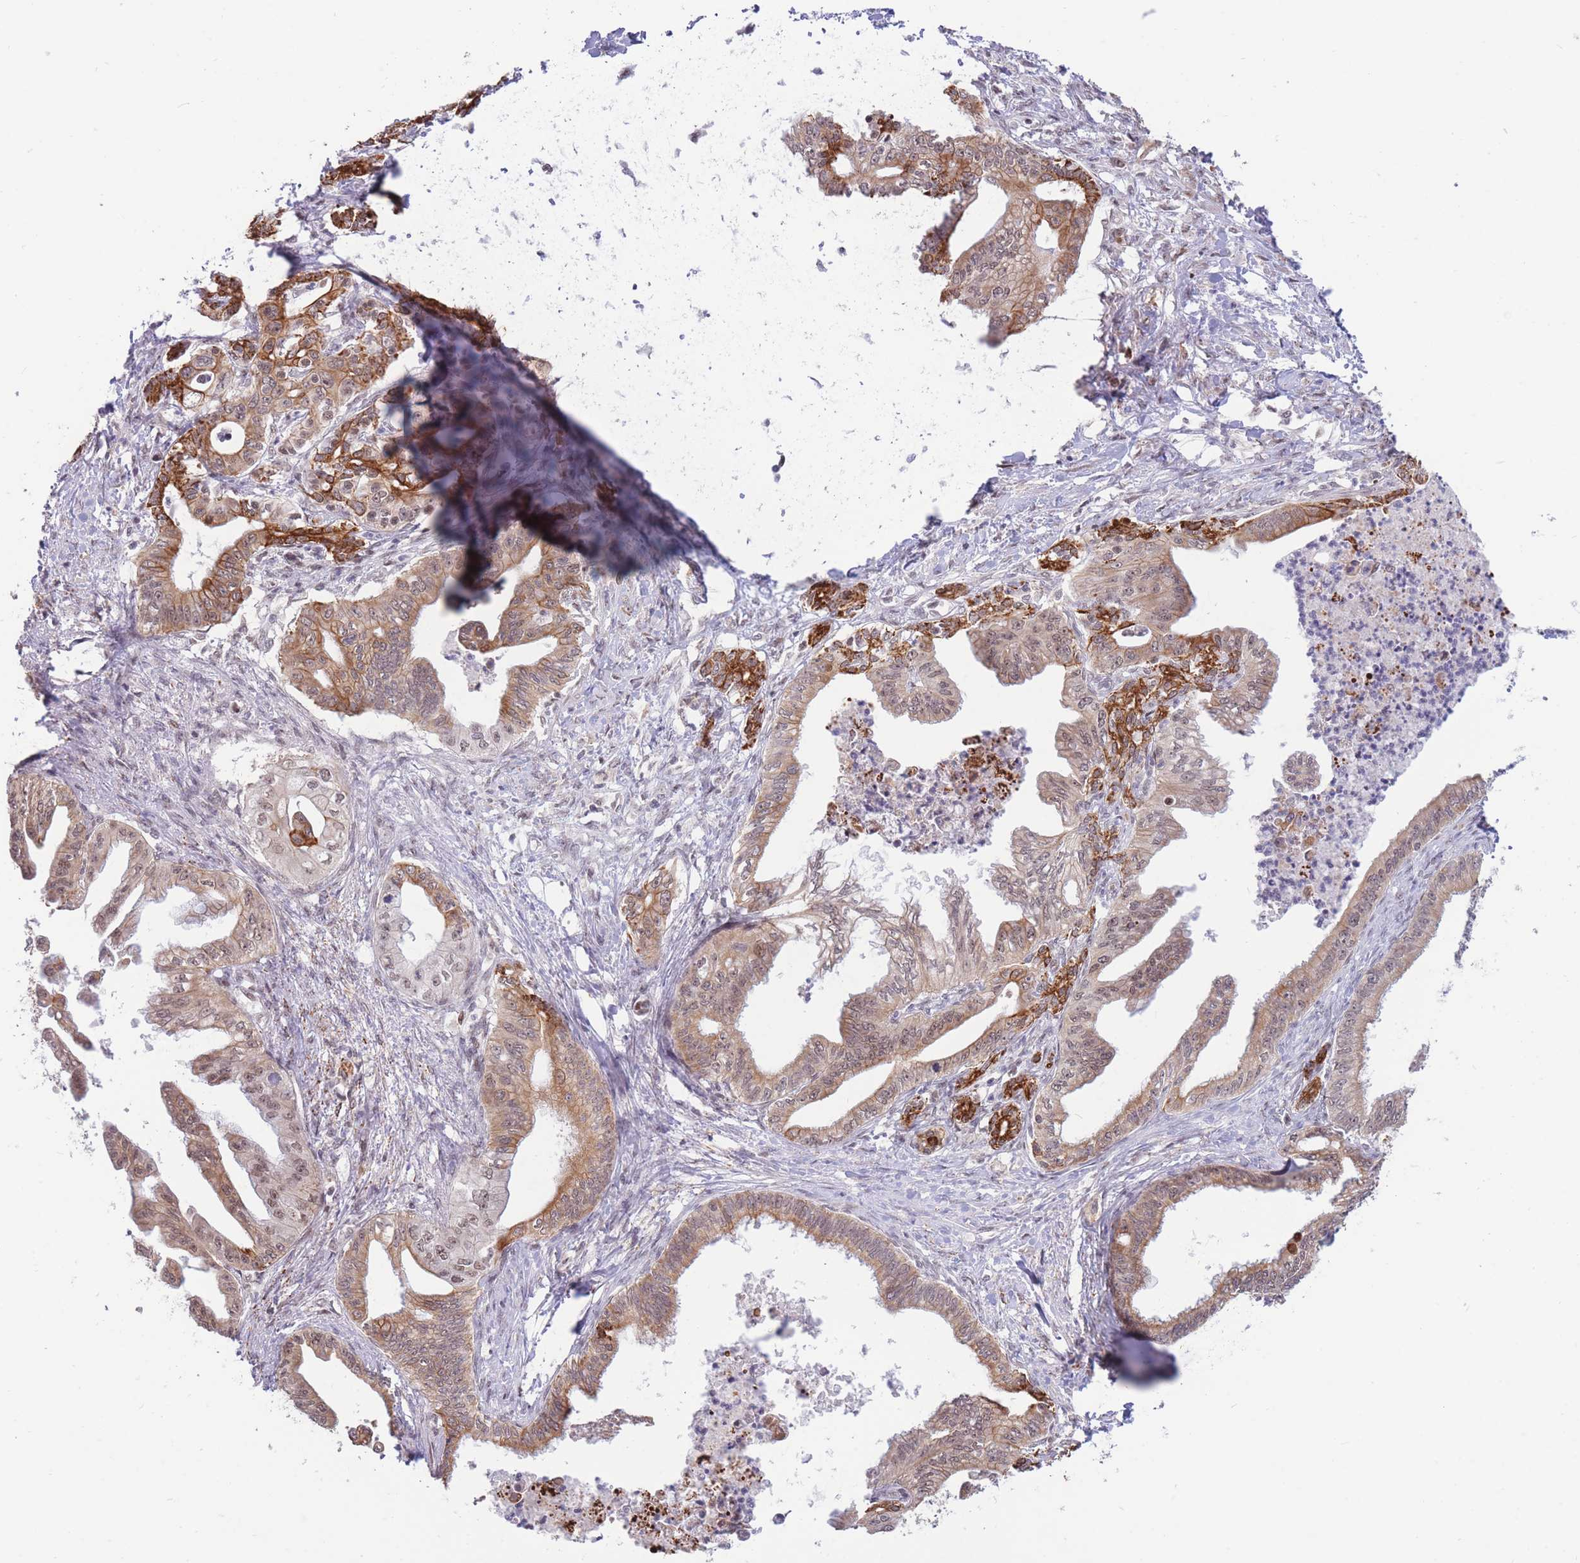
{"staining": {"intensity": "moderate", "quantity": ">75%", "location": "cytoplasmic/membranous,nuclear"}, "tissue": "pancreatic cancer", "cell_type": "Tumor cells", "image_type": "cancer", "snomed": [{"axis": "morphology", "description": "Adenocarcinoma, NOS"}, {"axis": "topography", "description": "Pancreas"}], "caption": "Protein staining by immunohistochemistry (IHC) displays moderate cytoplasmic/membranous and nuclear positivity in approximately >75% of tumor cells in pancreatic adenocarcinoma.", "gene": "TARBP2", "patient": {"sex": "male", "age": 58}}